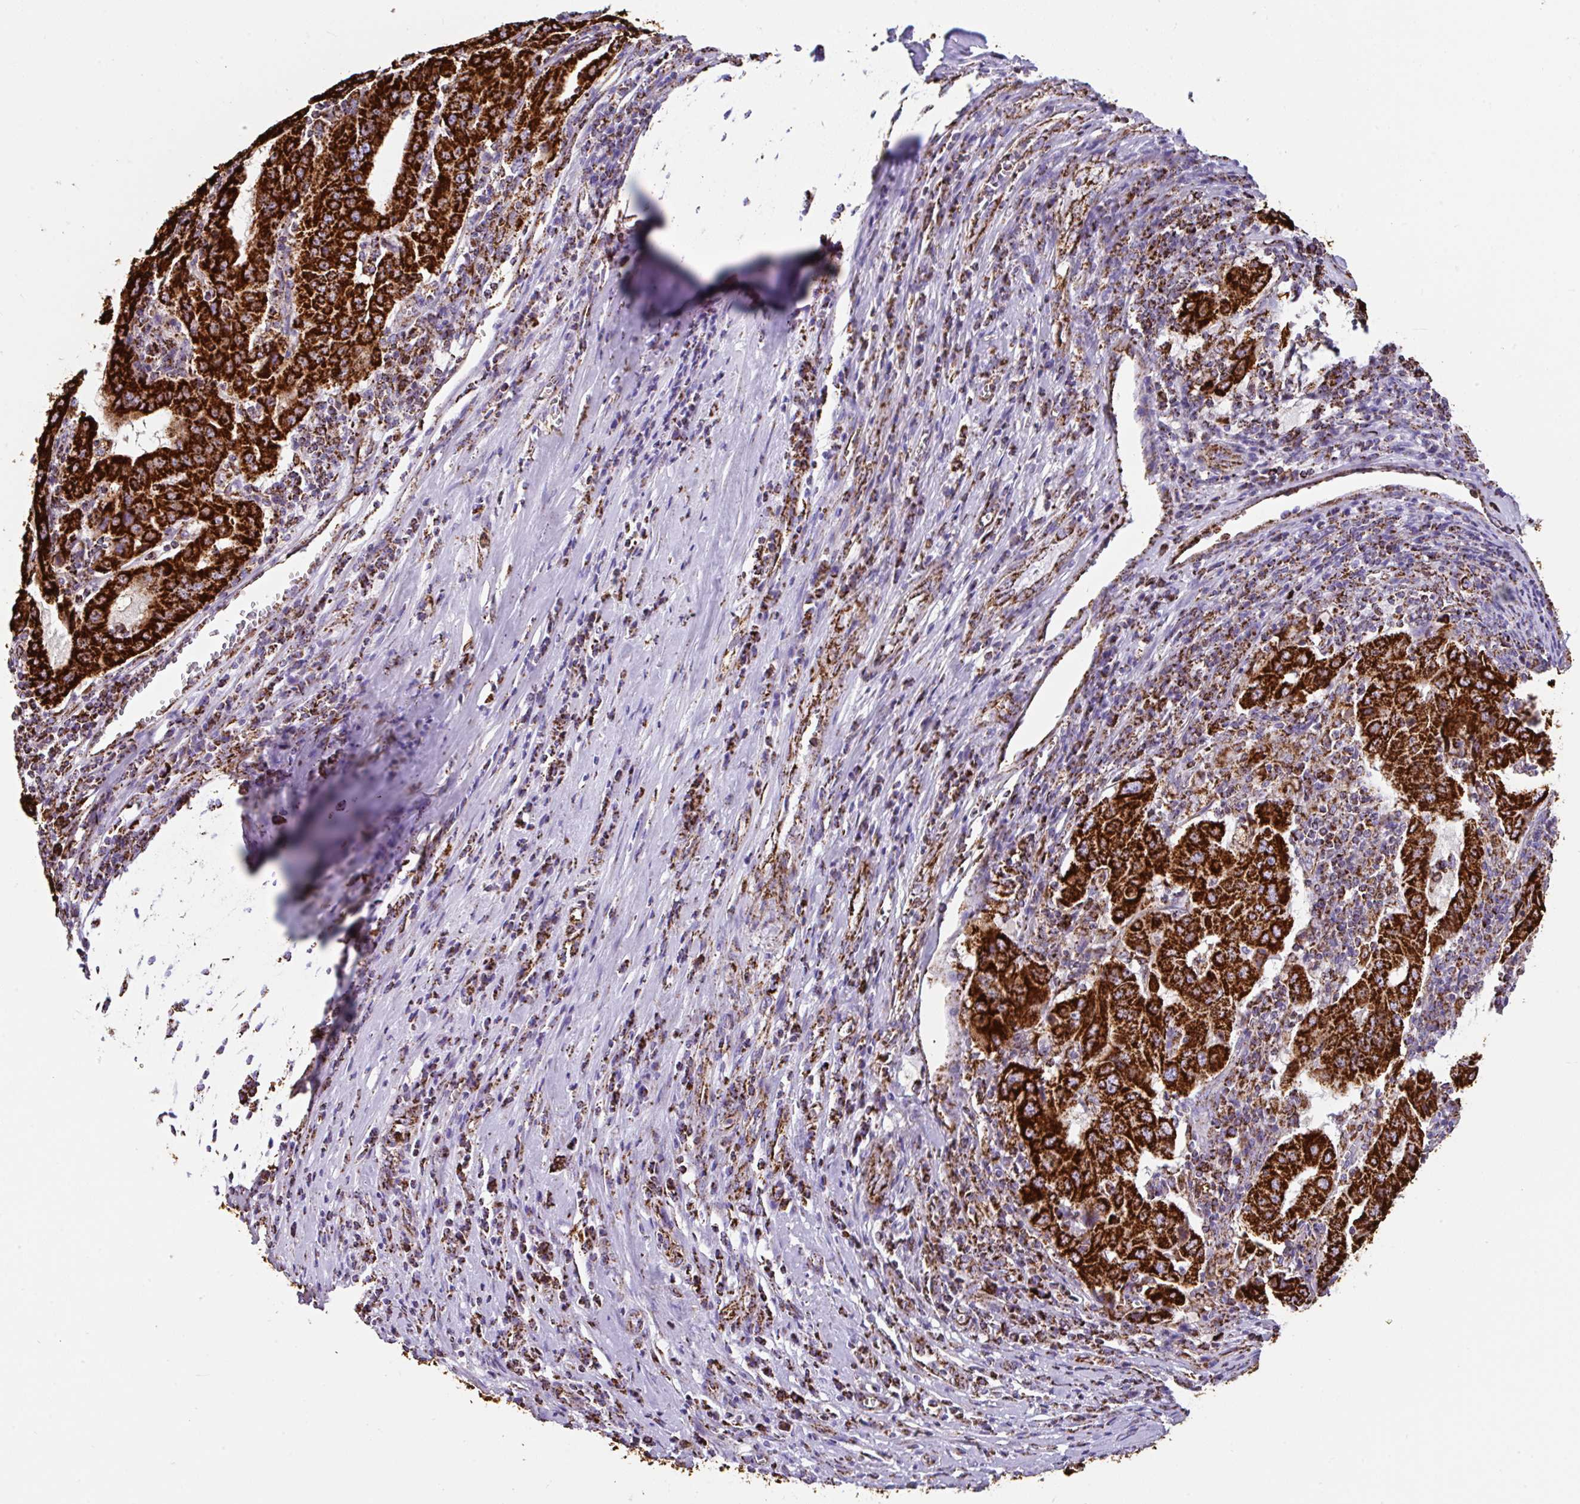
{"staining": {"intensity": "strong", "quantity": ">75%", "location": "cytoplasmic/membranous"}, "tissue": "pancreatic cancer", "cell_type": "Tumor cells", "image_type": "cancer", "snomed": [{"axis": "morphology", "description": "Adenocarcinoma, NOS"}, {"axis": "topography", "description": "Pancreas"}], "caption": "IHC (DAB (3,3'-diaminobenzidine)) staining of pancreatic adenocarcinoma shows strong cytoplasmic/membranous protein positivity in approximately >75% of tumor cells. (DAB (3,3'-diaminobenzidine) = brown stain, brightfield microscopy at high magnification).", "gene": "ANKRD33B", "patient": {"sex": "male", "age": 63}}